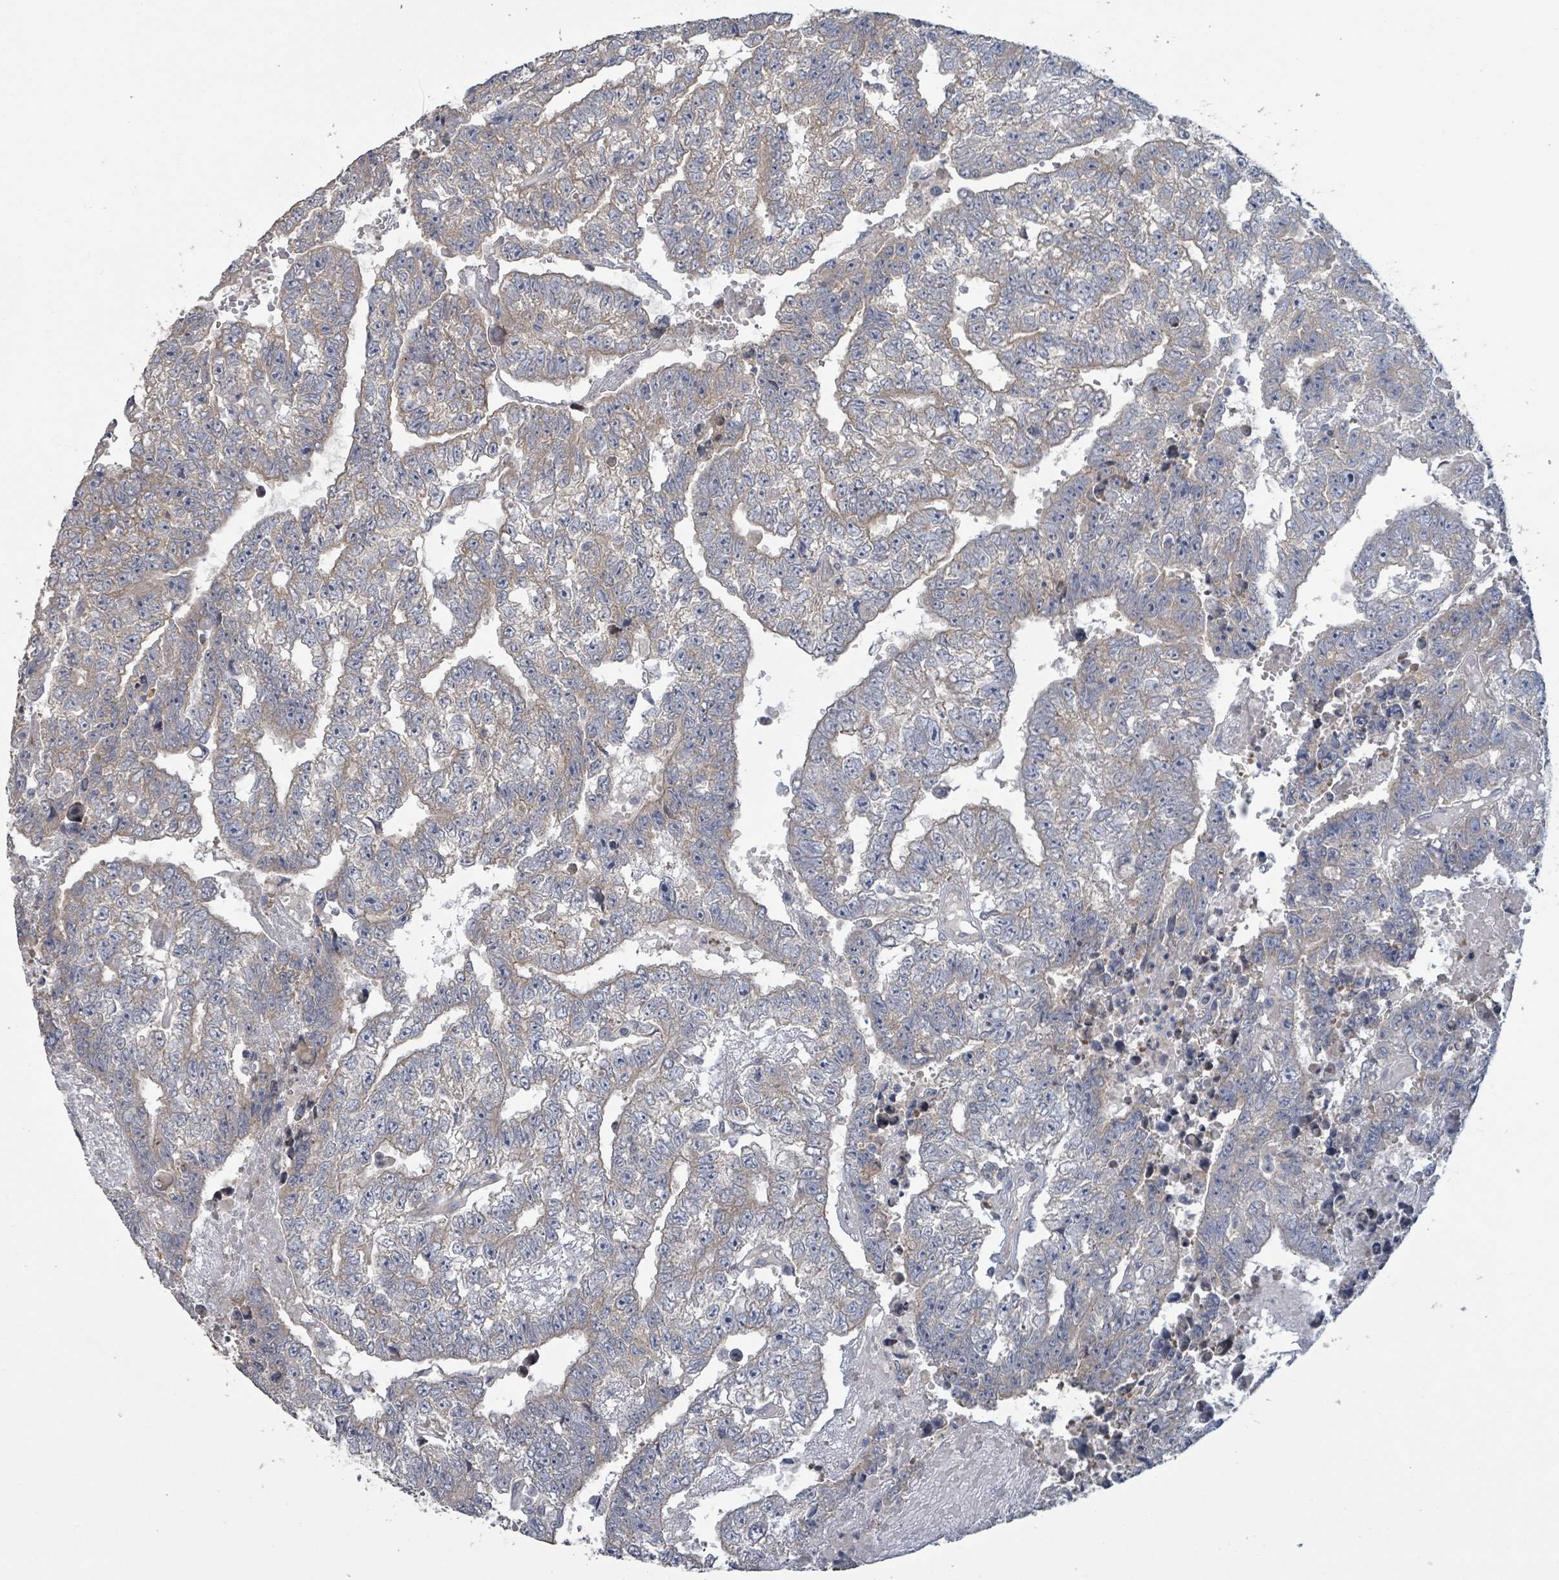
{"staining": {"intensity": "weak", "quantity": "<25%", "location": "cytoplasmic/membranous"}, "tissue": "testis cancer", "cell_type": "Tumor cells", "image_type": "cancer", "snomed": [{"axis": "morphology", "description": "Carcinoma, Embryonal, NOS"}, {"axis": "topography", "description": "Testis"}], "caption": "Immunohistochemistry (IHC) histopathology image of neoplastic tissue: human embryonal carcinoma (testis) stained with DAB (3,3'-diaminobenzidine) demonstrates no significant protein positivity in tumor cells.", "gene": "RPL32", "patient": {"sex": "male", "age": 25}}